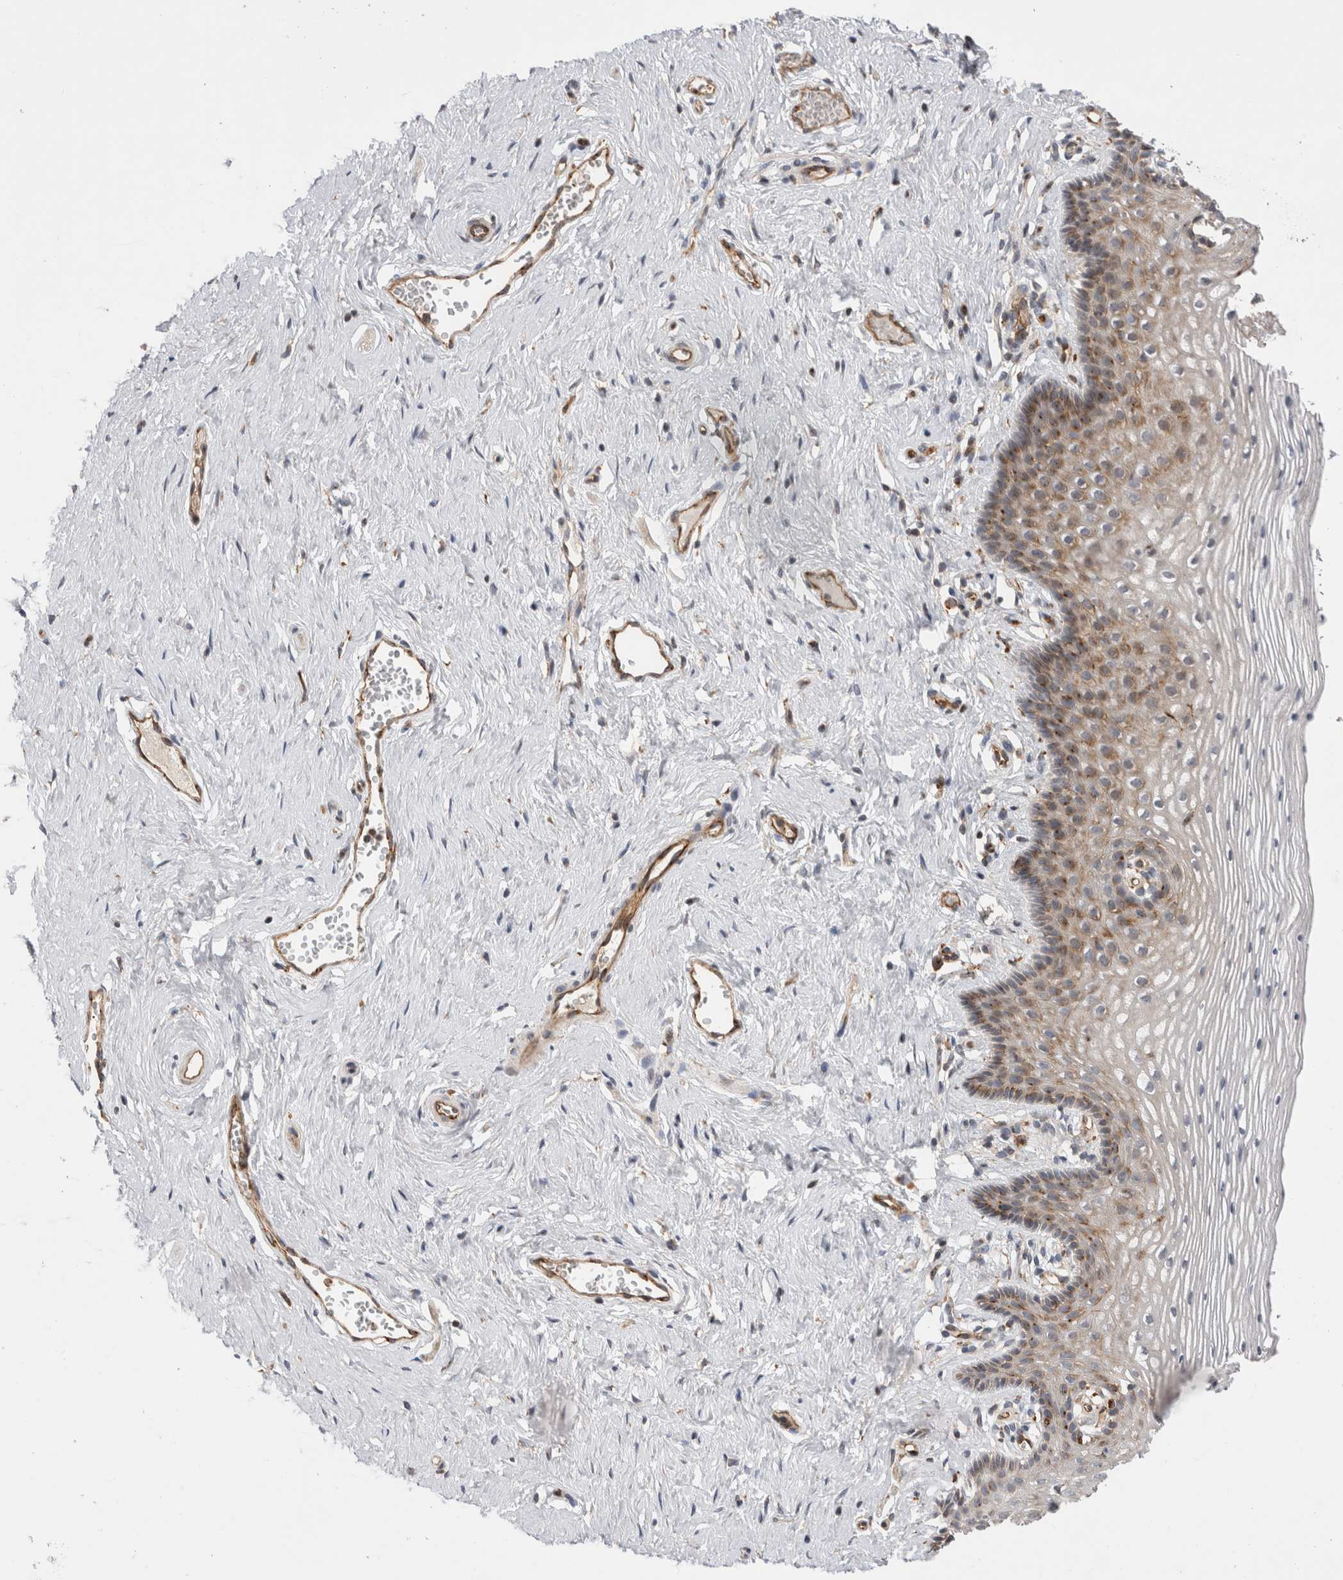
{"staining": {"intensity": "moderate", "quantity": ">75%", "location": "cytoplasmic/membranous"}, "tissue": "vagina", "cell_type": "Squamous epithelial cells", "image_type": "normal", "snomed": [{"axis": "morphology", "description": "Normal tissue, NOS"}, {"axis": "topography", "description": "Vagina"}], "caption": "Immunohistochemistry (IHC) staining of benign vagina, which shows medium levels of moderate cytoplasmic/membranous staining in about >75% of squamous epithelial cells indicating moderate cytoplasmic/membranous protein expression. The staining was performed using DAB (brown) for protein detection and nuclei were counterstained in hematoxylin (blue).", "gene": "BNIP2", "patient": {"sex": "female", "age": 32}}